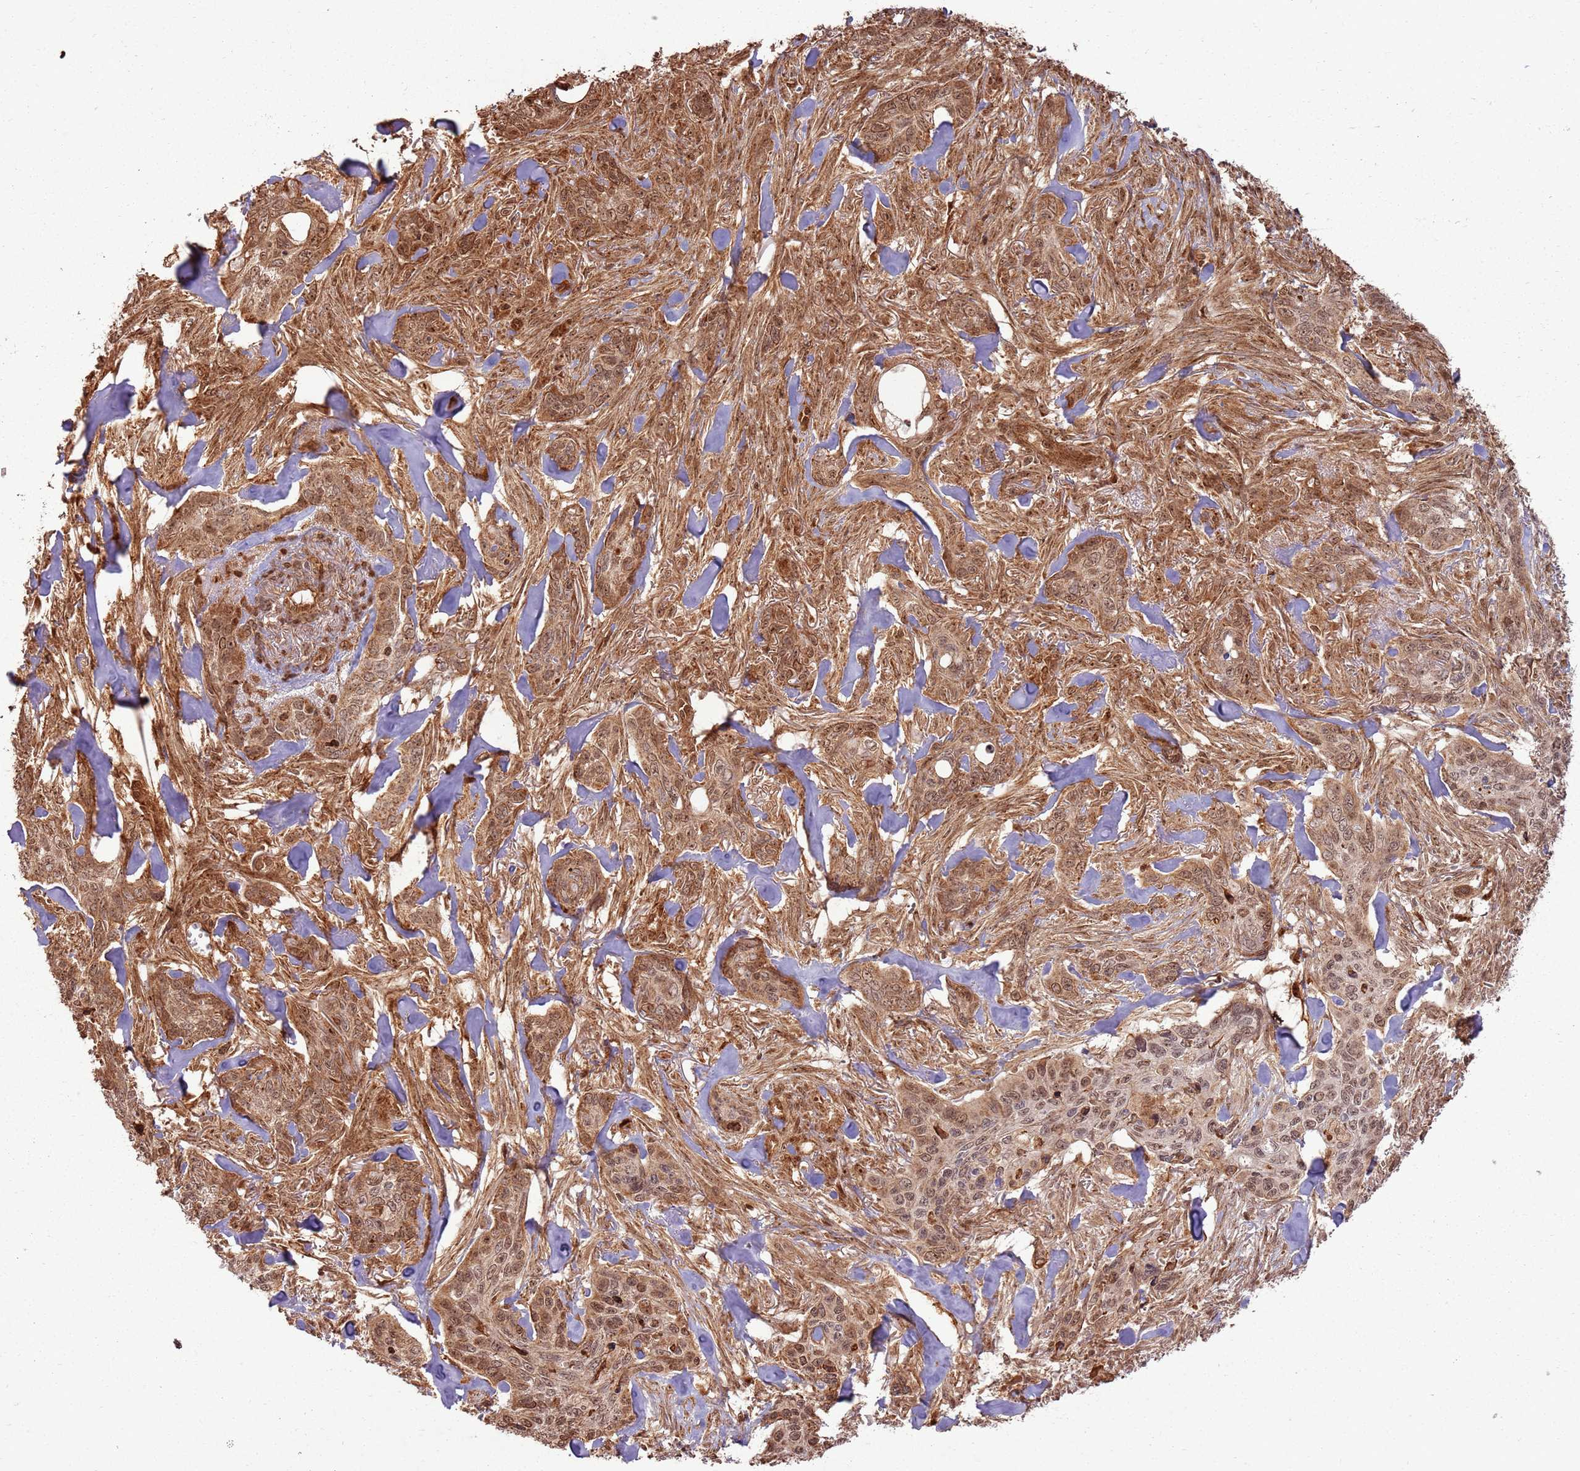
{"staining": {"intensity": "moderate", "quantity": ">75%", "location": "cytoplasmic/membranous,nuclear"}, "tissue": "skin cancer", "cell_type": "Tumor cells", "image_type": "cancer", "snomed": [{"axis": "morphology", "description": "Basal cell carcinoma"}, {"axis": "topography", "description": "Skin"}], "caption": "This is a photomicrograph of IHC staining of basal cell carcinoma (skin), which shows moderate expression in the cytoplasmic/membranous and nuclear of tumor cells.", "gene": "TBC1D13", "patient": {"sex": "male", "age": 86}}